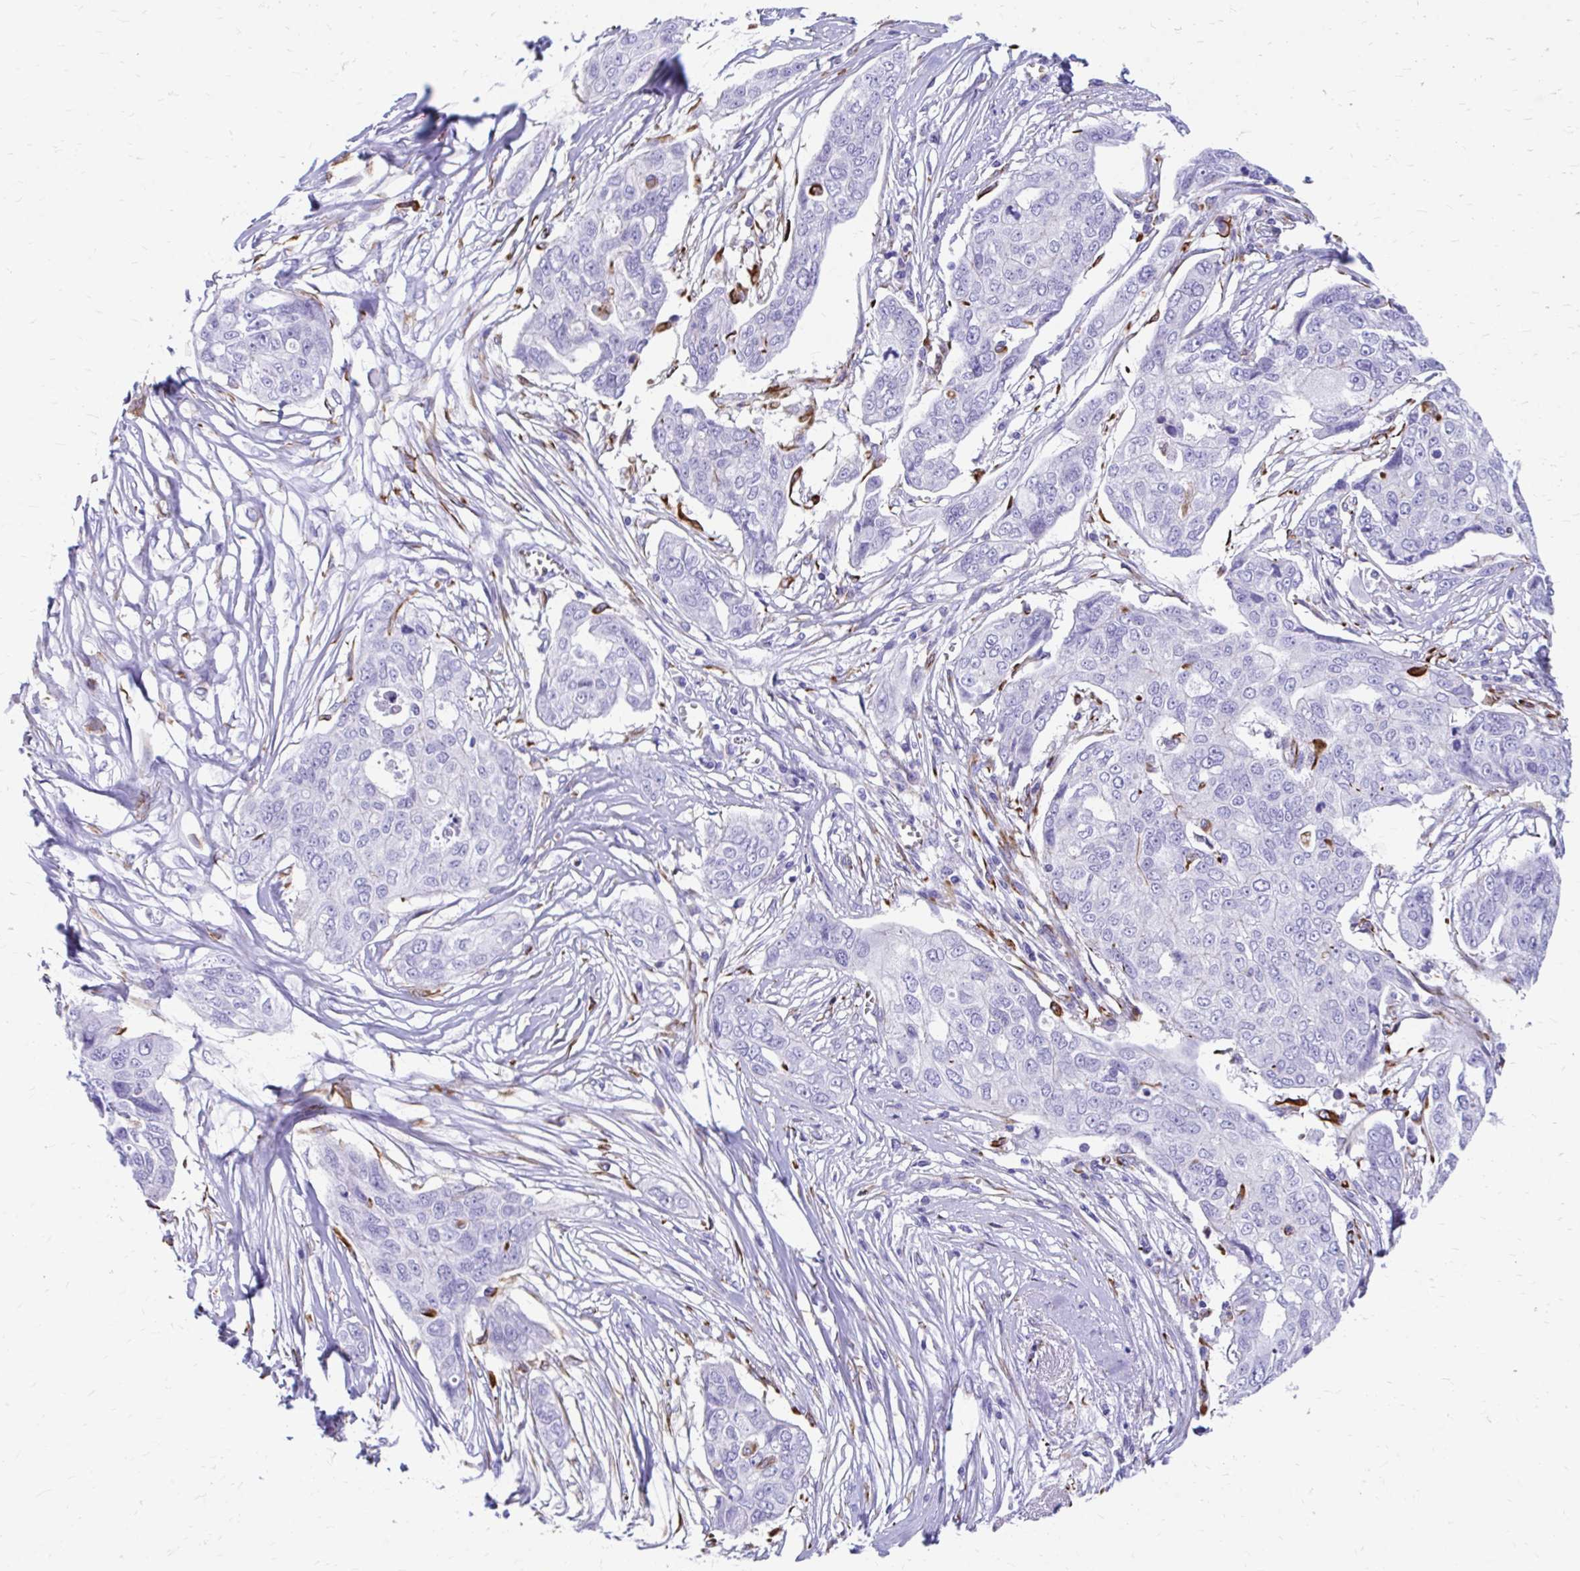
{"staining": {"intensity": "negative", "quantity": "none", "location": "none"}, "tissue": "ovarian cancer", "cell_type": "Tumor cells", "image_type": "cancer", "snomed": [{"axis": "morphology", "description": "Carcinoma, endometroid"}, {"axis": "topography", "description": "Ovary"}], "caption": "High magnification brightfield microscopy of ovarian cancer (endometroid carcinoma) stained with DAB (brown) and counterstained with hematoxylin (blue): tumor cells show no significant staining. The staining was performed using DAB to visualize the protein expression in brown, while the nuclei were stained in blue with hematoxylin (Magnification: 20x).", "gene": "ZNF699", "patient": {"sex": "female", "age": 70}}